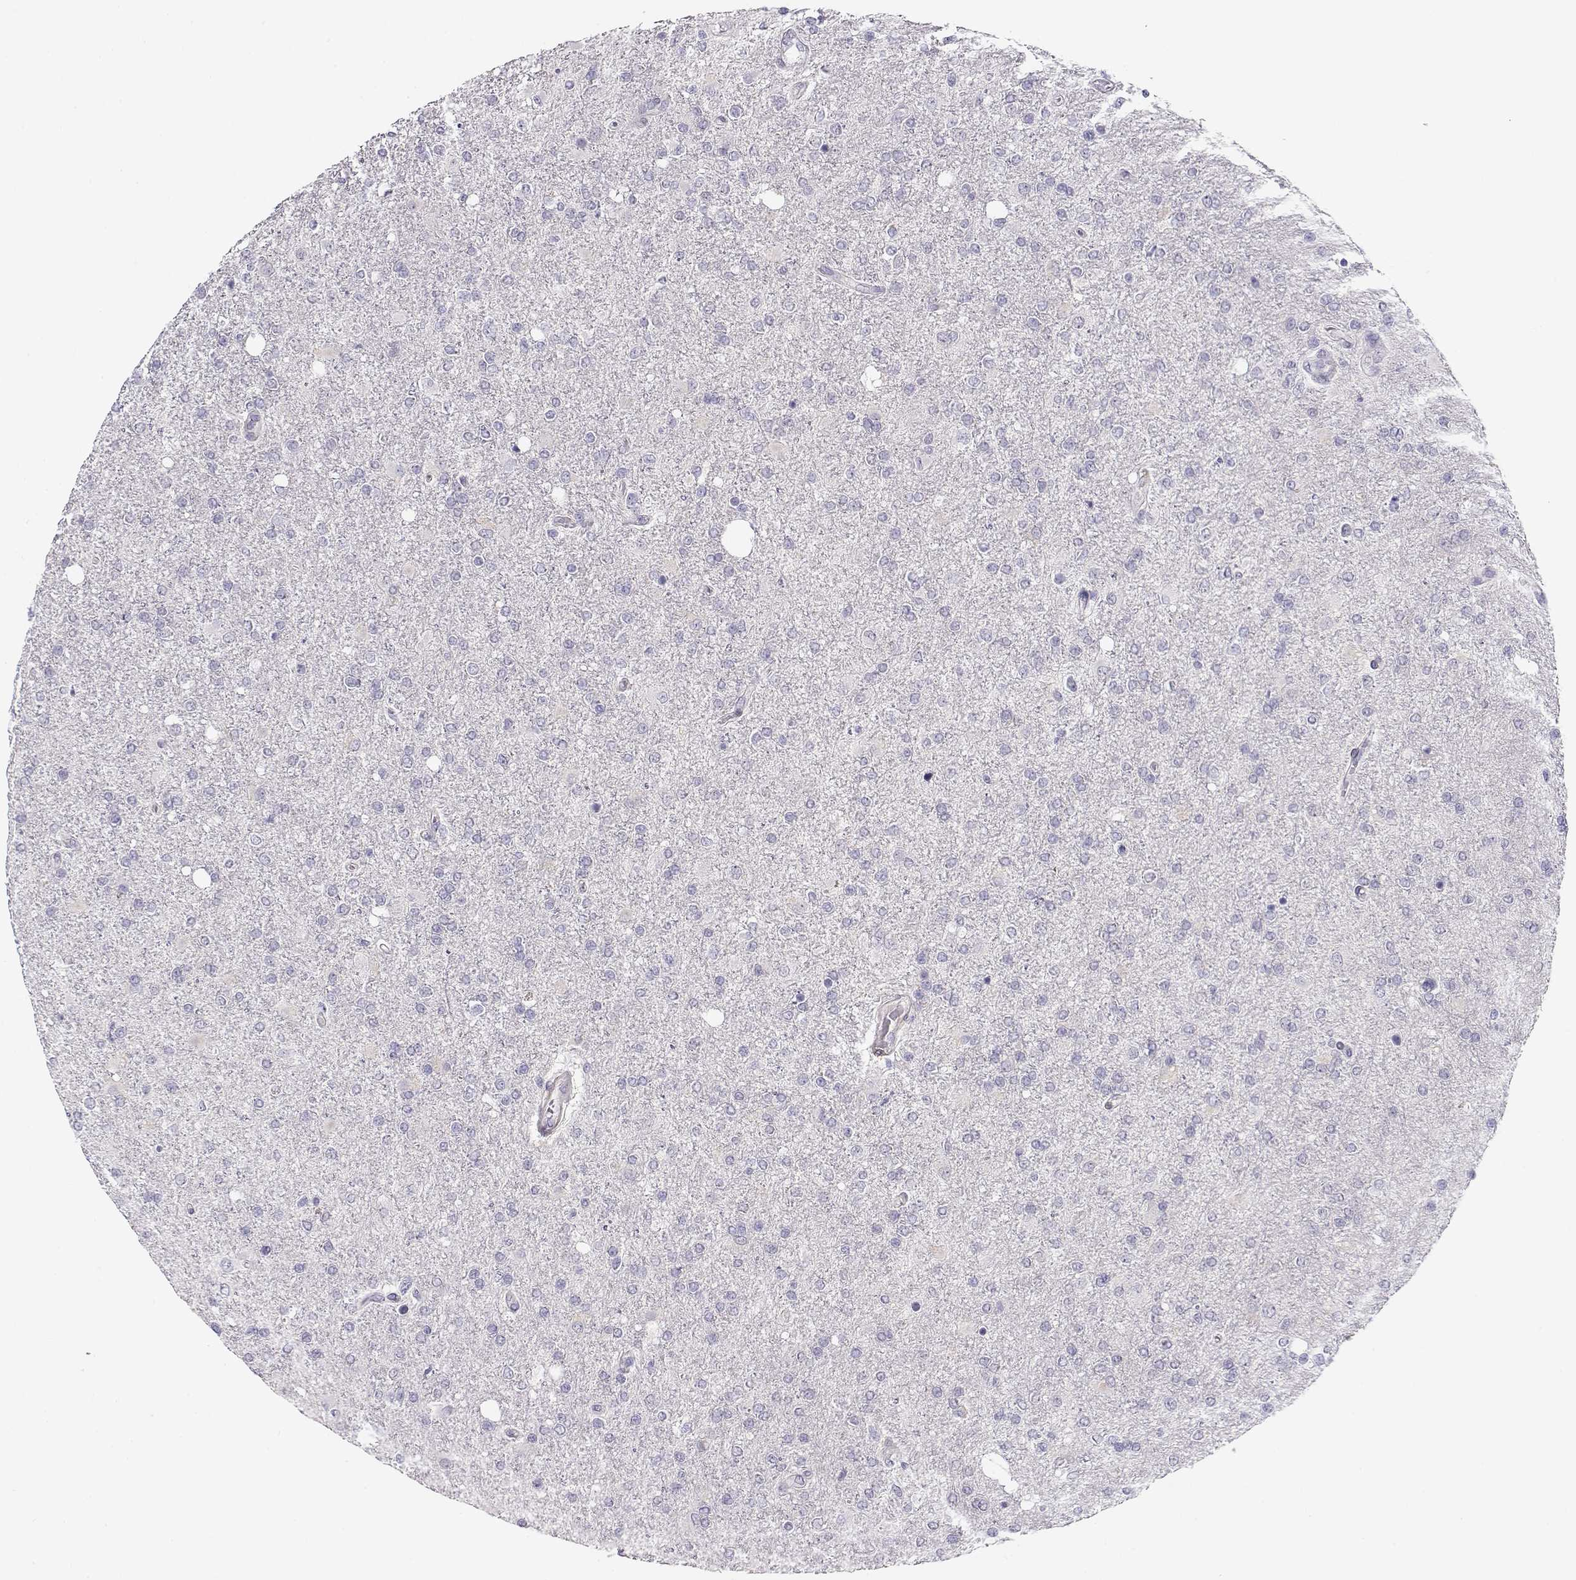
{"staining": {"intensity": "negative", "quantity": "none", "location": "none"}, "tissue": "glioma", "cell_type": "Tumor cells", "image_type": "cancer", "snomed": [{"axis": "morphology", "description": "Glioma, malignant, High grade"}, {"axis": "topography", "description": "Cerebral cortex"}], "caption": "The histopathology image demonstrates no staining of tumor cells in high-grade glioma (malignant).", "gene": "CRX", "patient": {"sex": "male", "age": 70}}